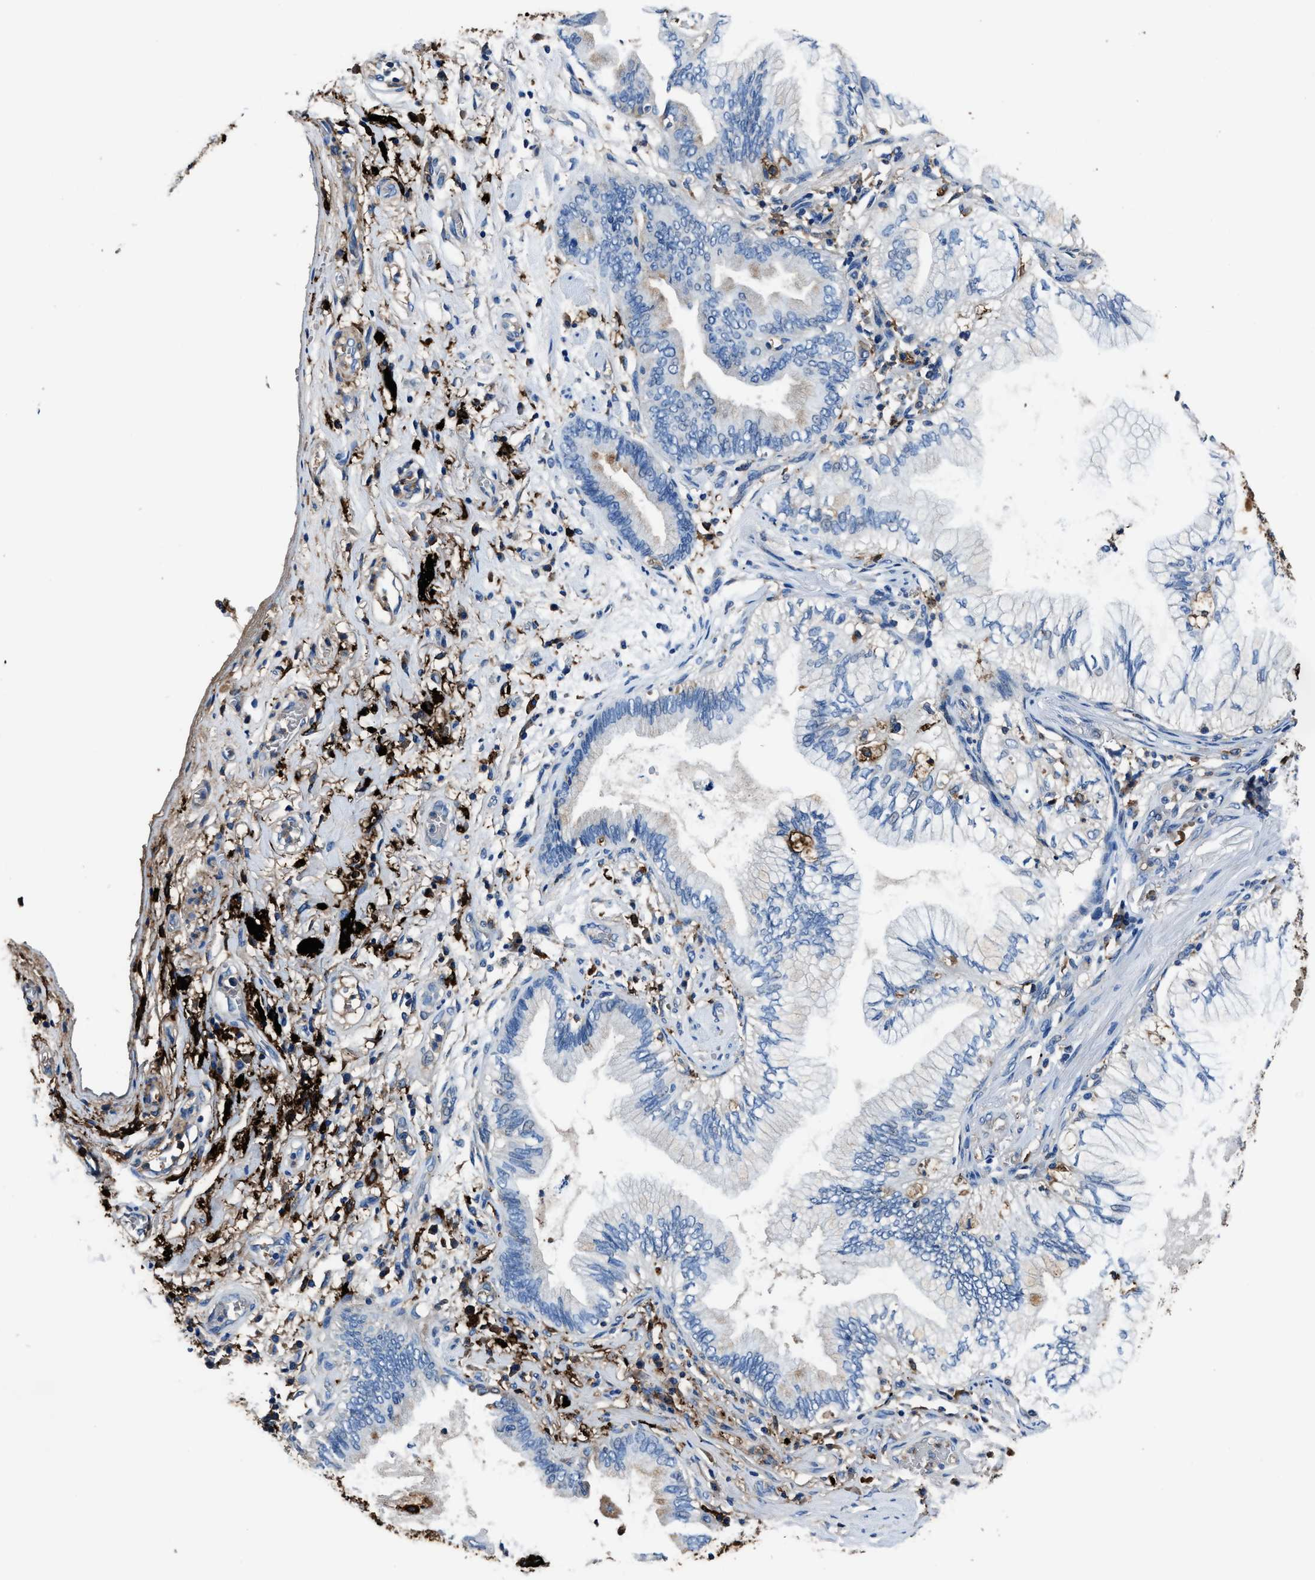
{"staining": {"intensity": "weak", "quantity": "<25%", "location": "cytoplasmic/membranous"}, "tissue": "lung cancer", "cell_type": "Tumor cells", "image_type": "cancer", "snomed": [{"axis": "morphology", "description": "Normal tissue, NOS"}, {"axis": "morphology", "description": "Adenocarcinoma, NOS"}, {"axis": "topography", "description": "Bronchus"}, {"axis": "topography", "description": "Lung"}], "caption": "Tumor cells are negative for protein expression in human lung cancer (adenocarcinoma).", "gene": "FTL", "patient": {"sex": "female", "age": 70}}